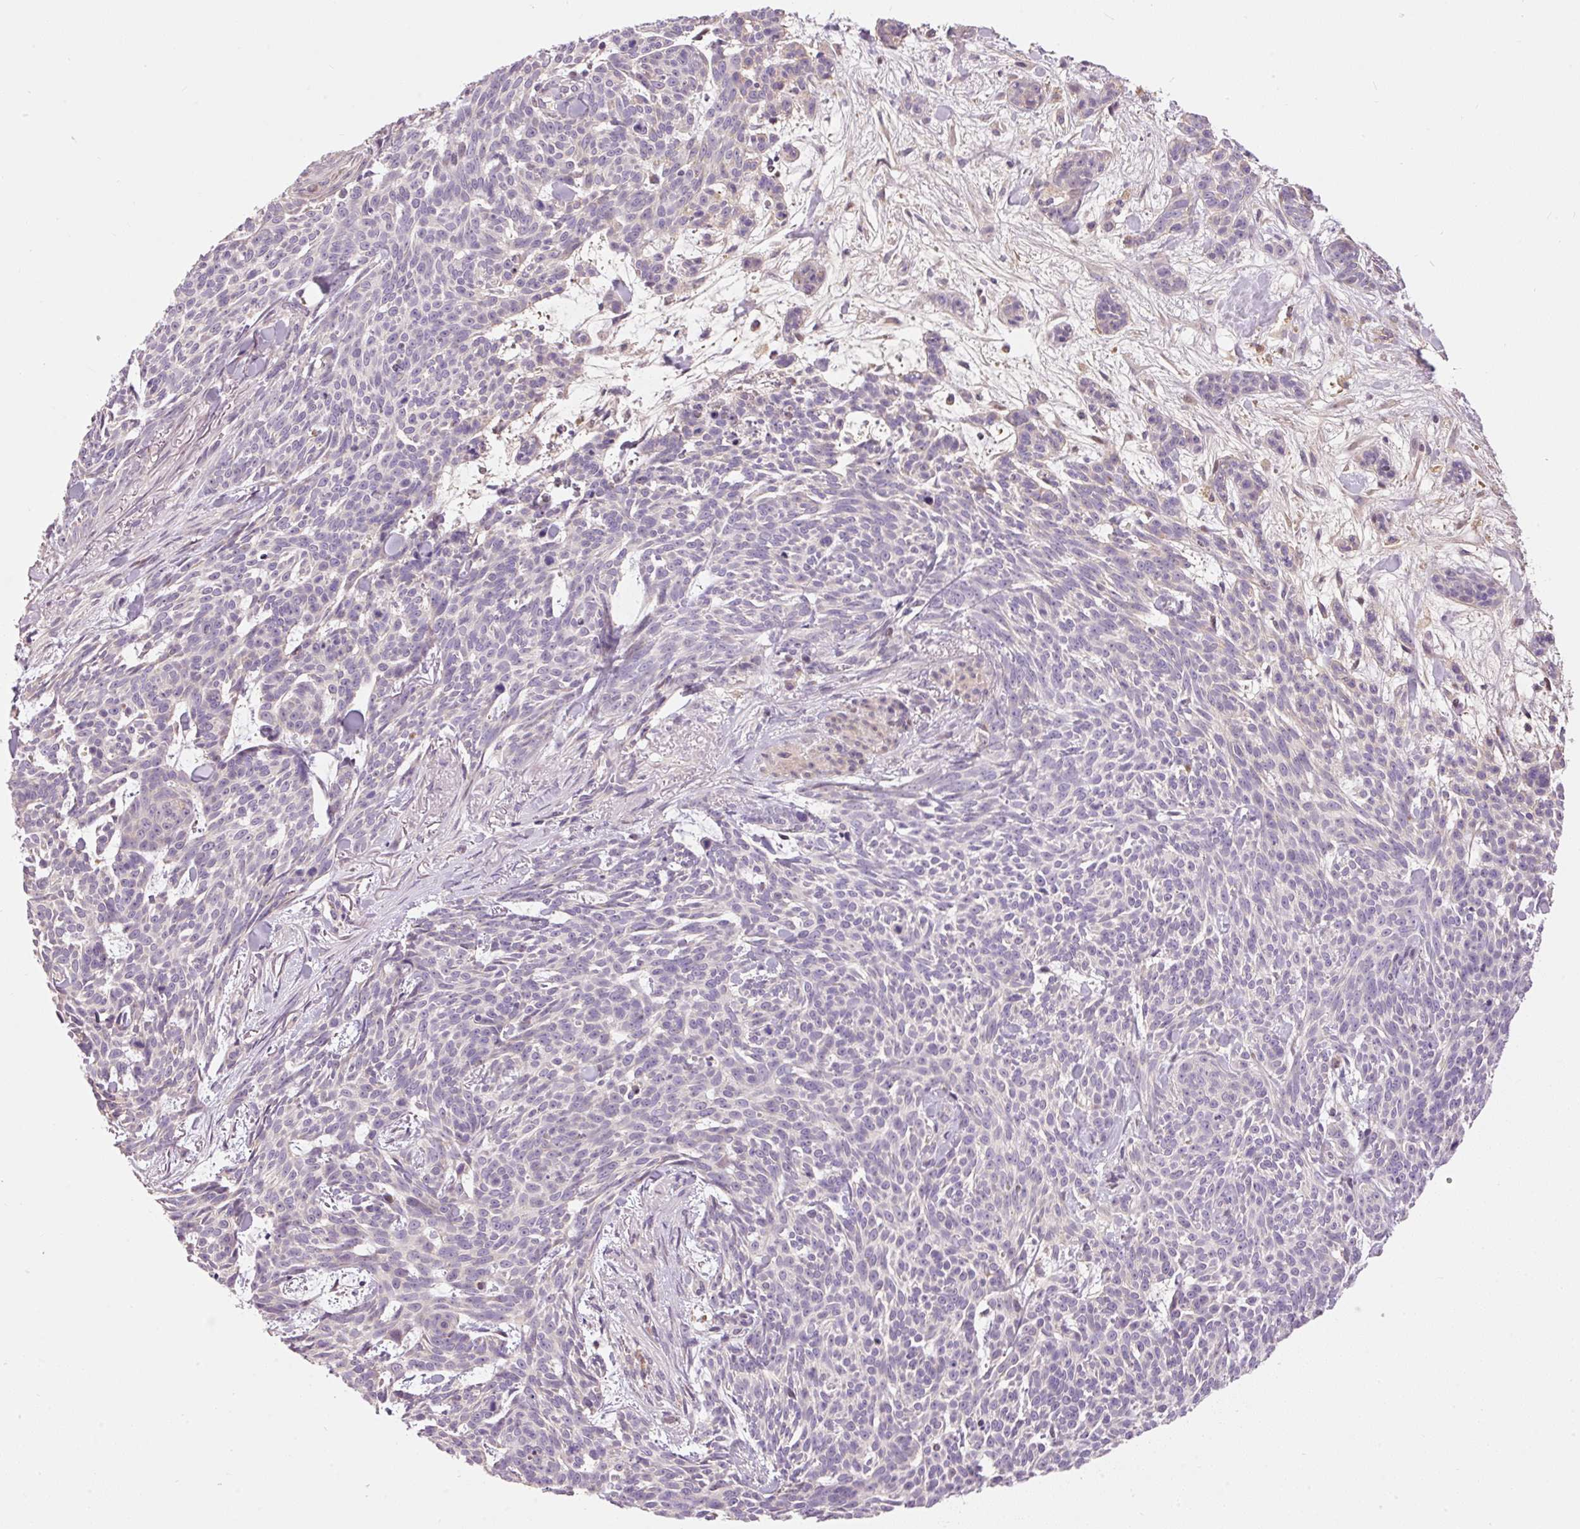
{"staining": {"intensity": "negative", "quantity": "none", "location": "none"}, "tissue": "skin cancer", "cell_type": "Tumor cells", "image_type": "cancer", "snomed": [{"axis": "morphology", "description": "Basal cell carcinoma"}, {"axis": "topography", "description": "Skin"}], "caption": "IHC histopathology image of neoplastic tissue: human skin basal cell carcinoma stained with DAB exhibits no significant protein positivity in tumor cells. The staining is performed using DAB brown chromogen with nuclei counter-stained in using hematoxylin.", "gene": "CMTM8", "patient": {"sex": "female", "age": 93}}